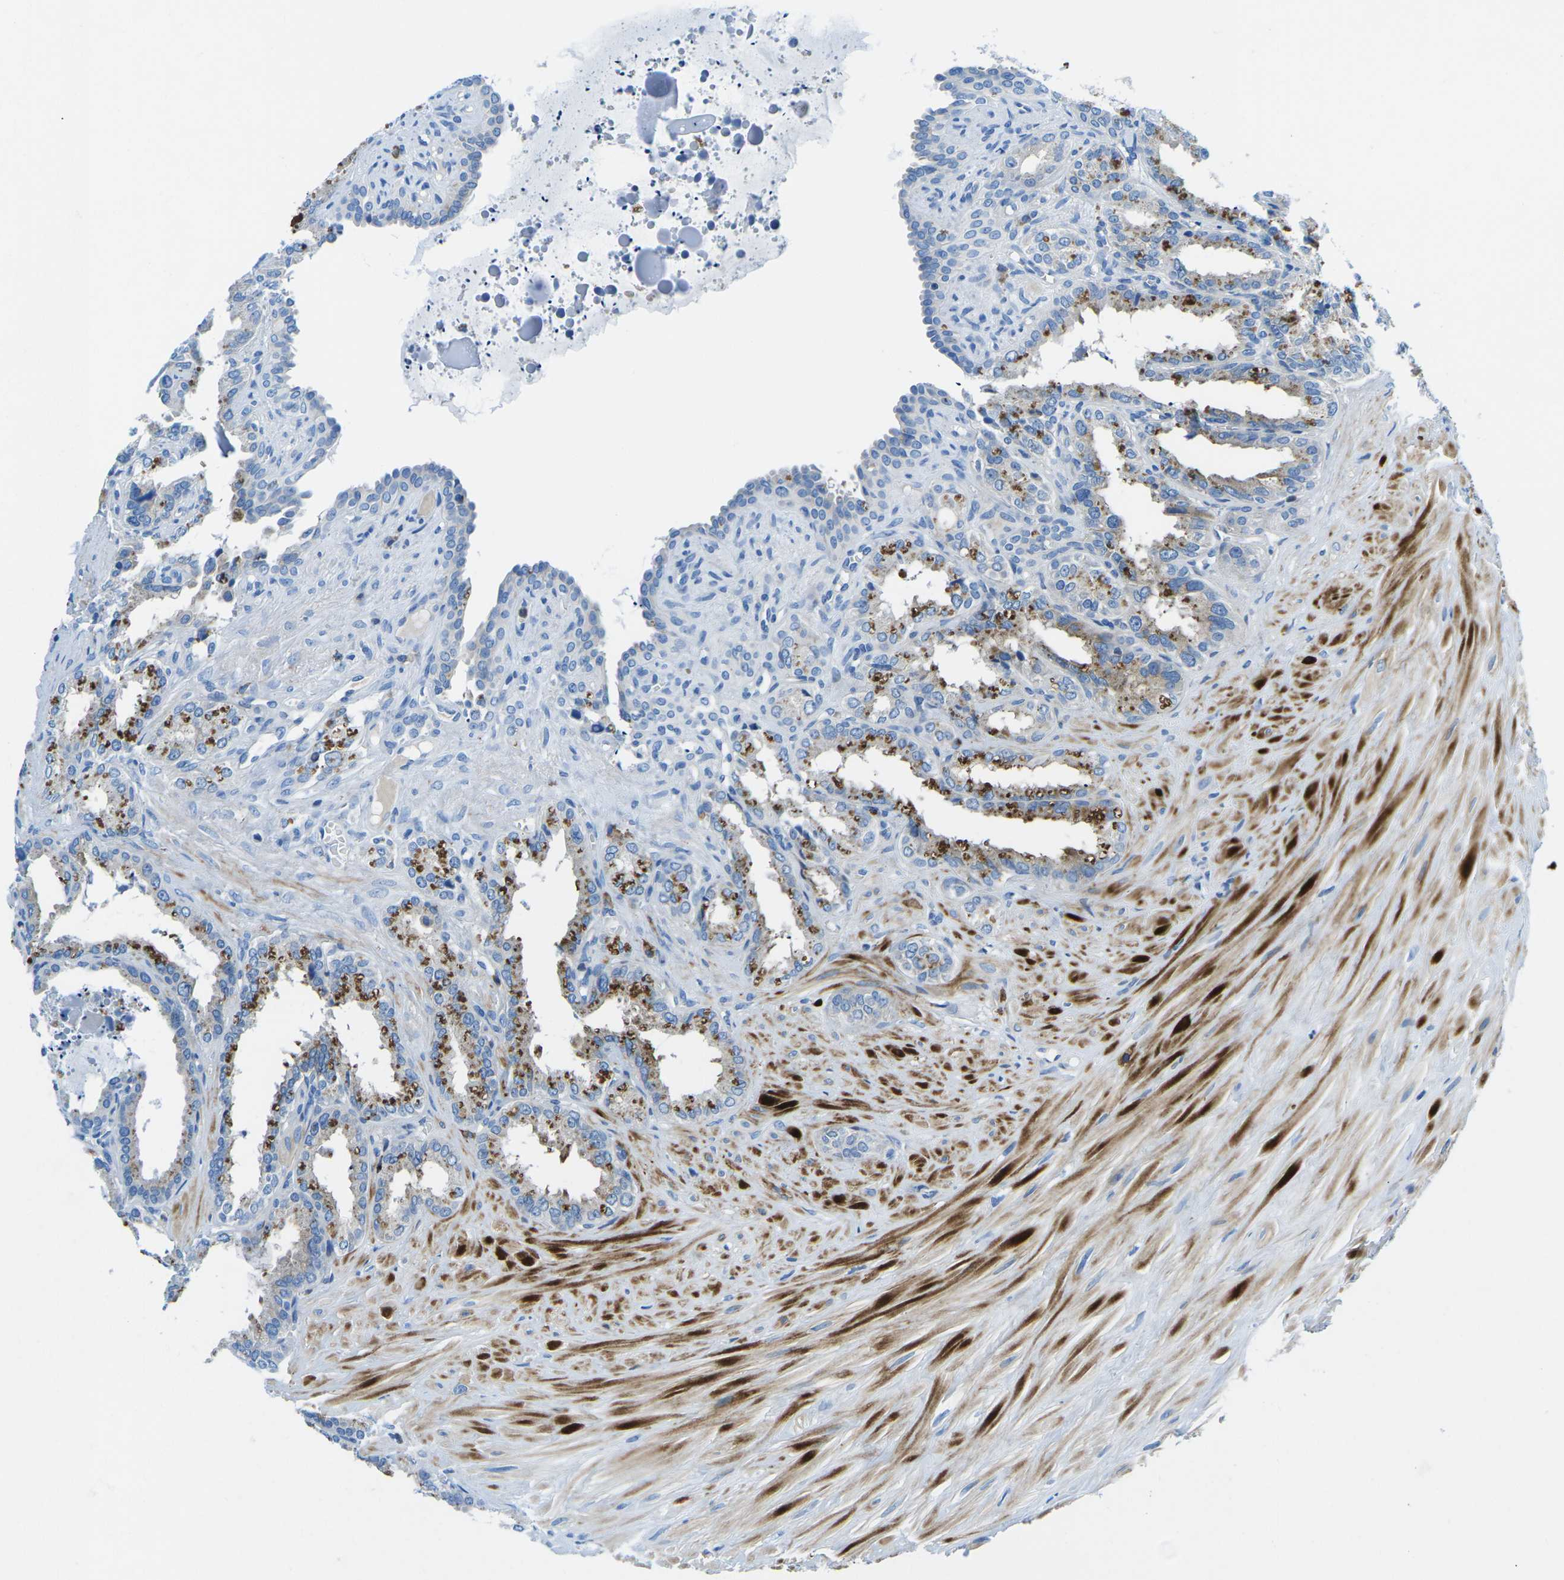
{"staining": {"intensity": "moderate", "quantity": "25%-75%", "location": "cytoplasmic/membranous"}, "tissue": "seminal vesicle", "cell_type": "Glandular cells", "image_type": "normal", "snomed": [{"axis": "morphology", "description": "Normal tissue, NOS"}, {"axis": "topography", "description": "Seminal veicle"}], "caption": "Immunohistochemistry (DAB) staining of benign seminal vesicle demonstrates moderate cytoplasmic/membranous protein positivity in approximately 25%-75% of glandular cells.", "gene": "MC4R", "patient": {"sex": "male", "age": 64}}